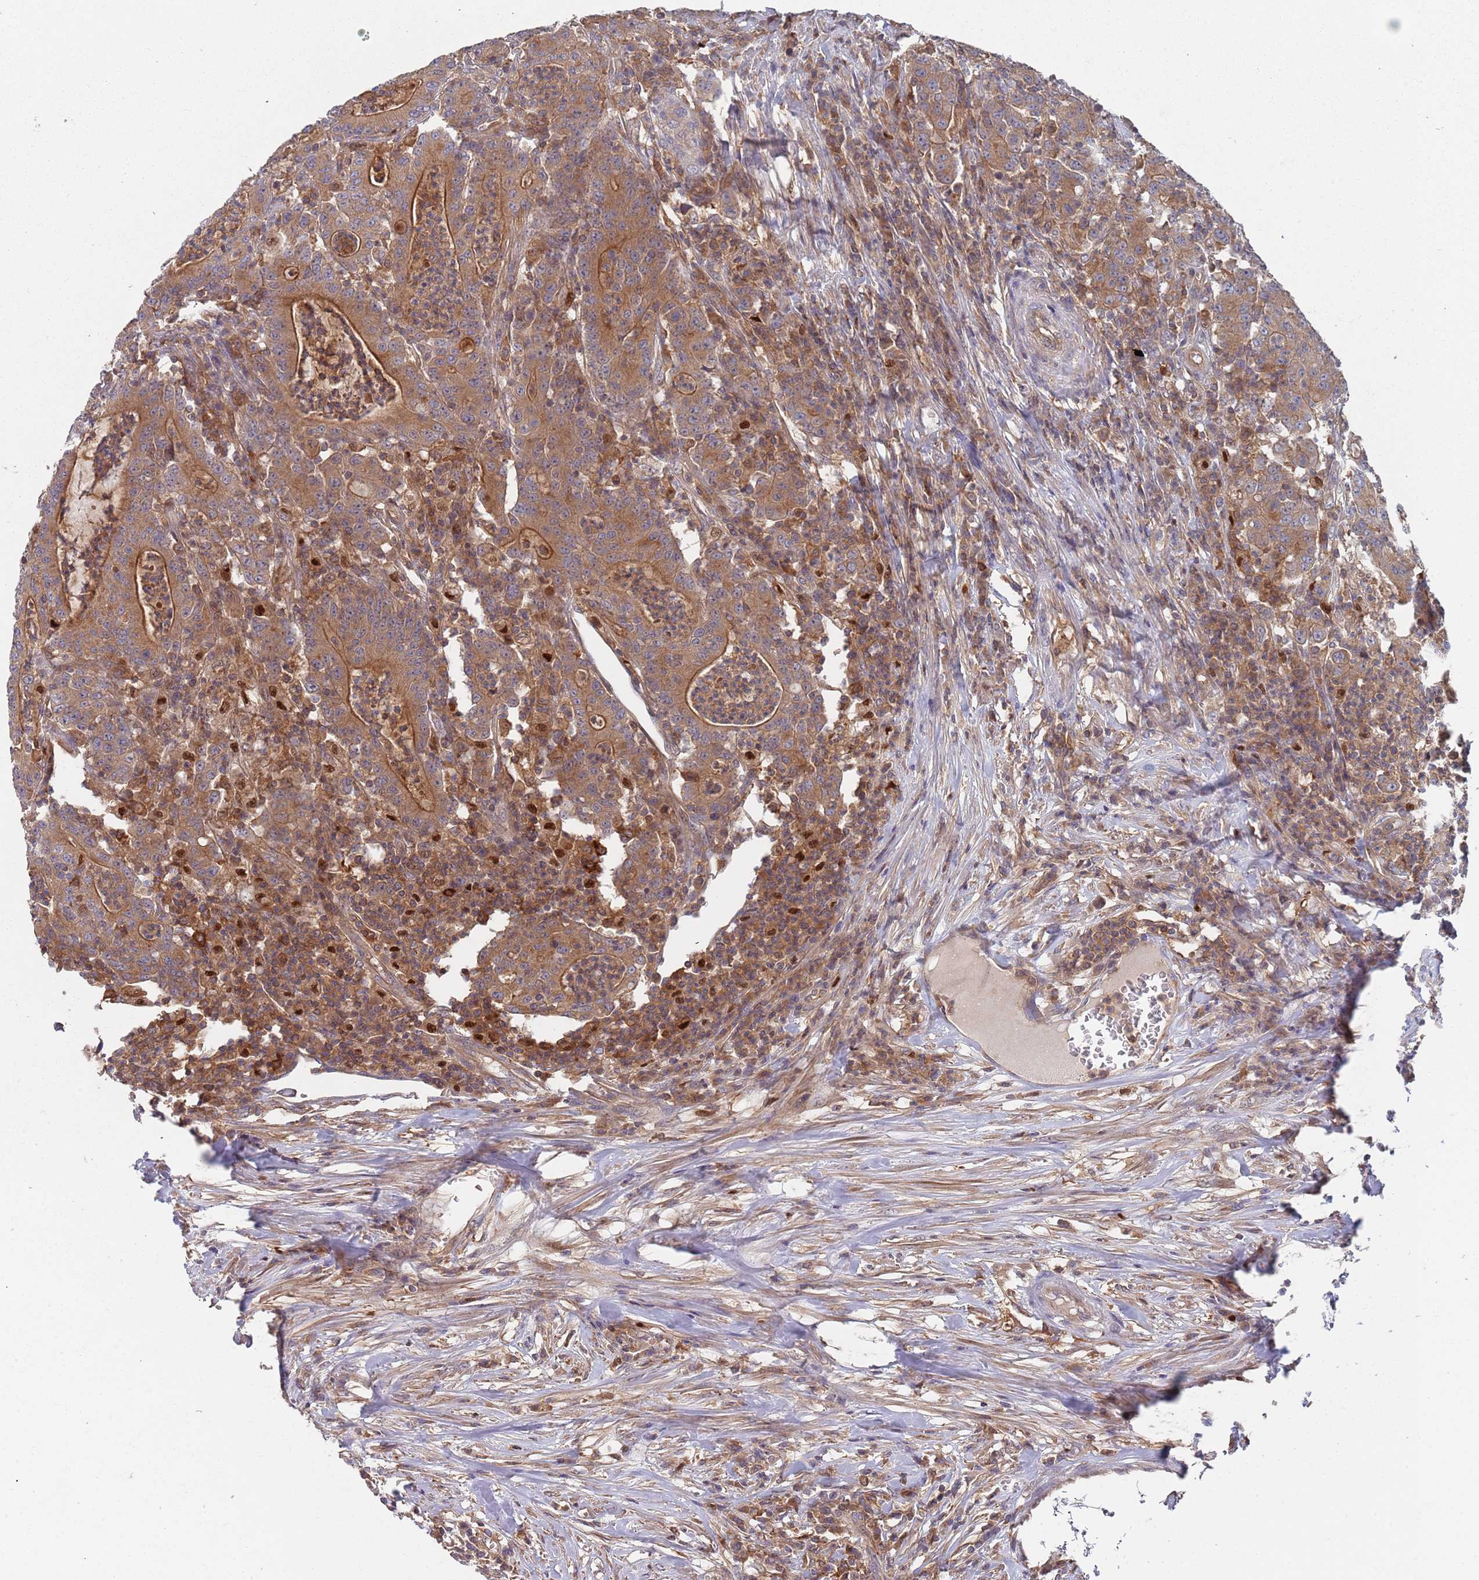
{"staining": {"intensity": "moderate", "quantity": ">75%", "location": "cytoplasmic/membranous"}, "tissue": "colorectal cancer", "cell_type": "Tumor cells", "image_type": "cancer", "snomed": [{"axis": "morphology", "description": "Adenocarcinoma, NOS"}, {"axis": "topography", "description": "Colon"}], "caption": "The histopathology image displays staining of colorectal cancer, revealing moderate cytoplasmic/membranous protein positivity (brown color) within tumor cells. (DAB = brown stain, brightfield microscopy at high magnification).", "gene": "GDI2", "patient": {"sex": "male", "age": 83}}